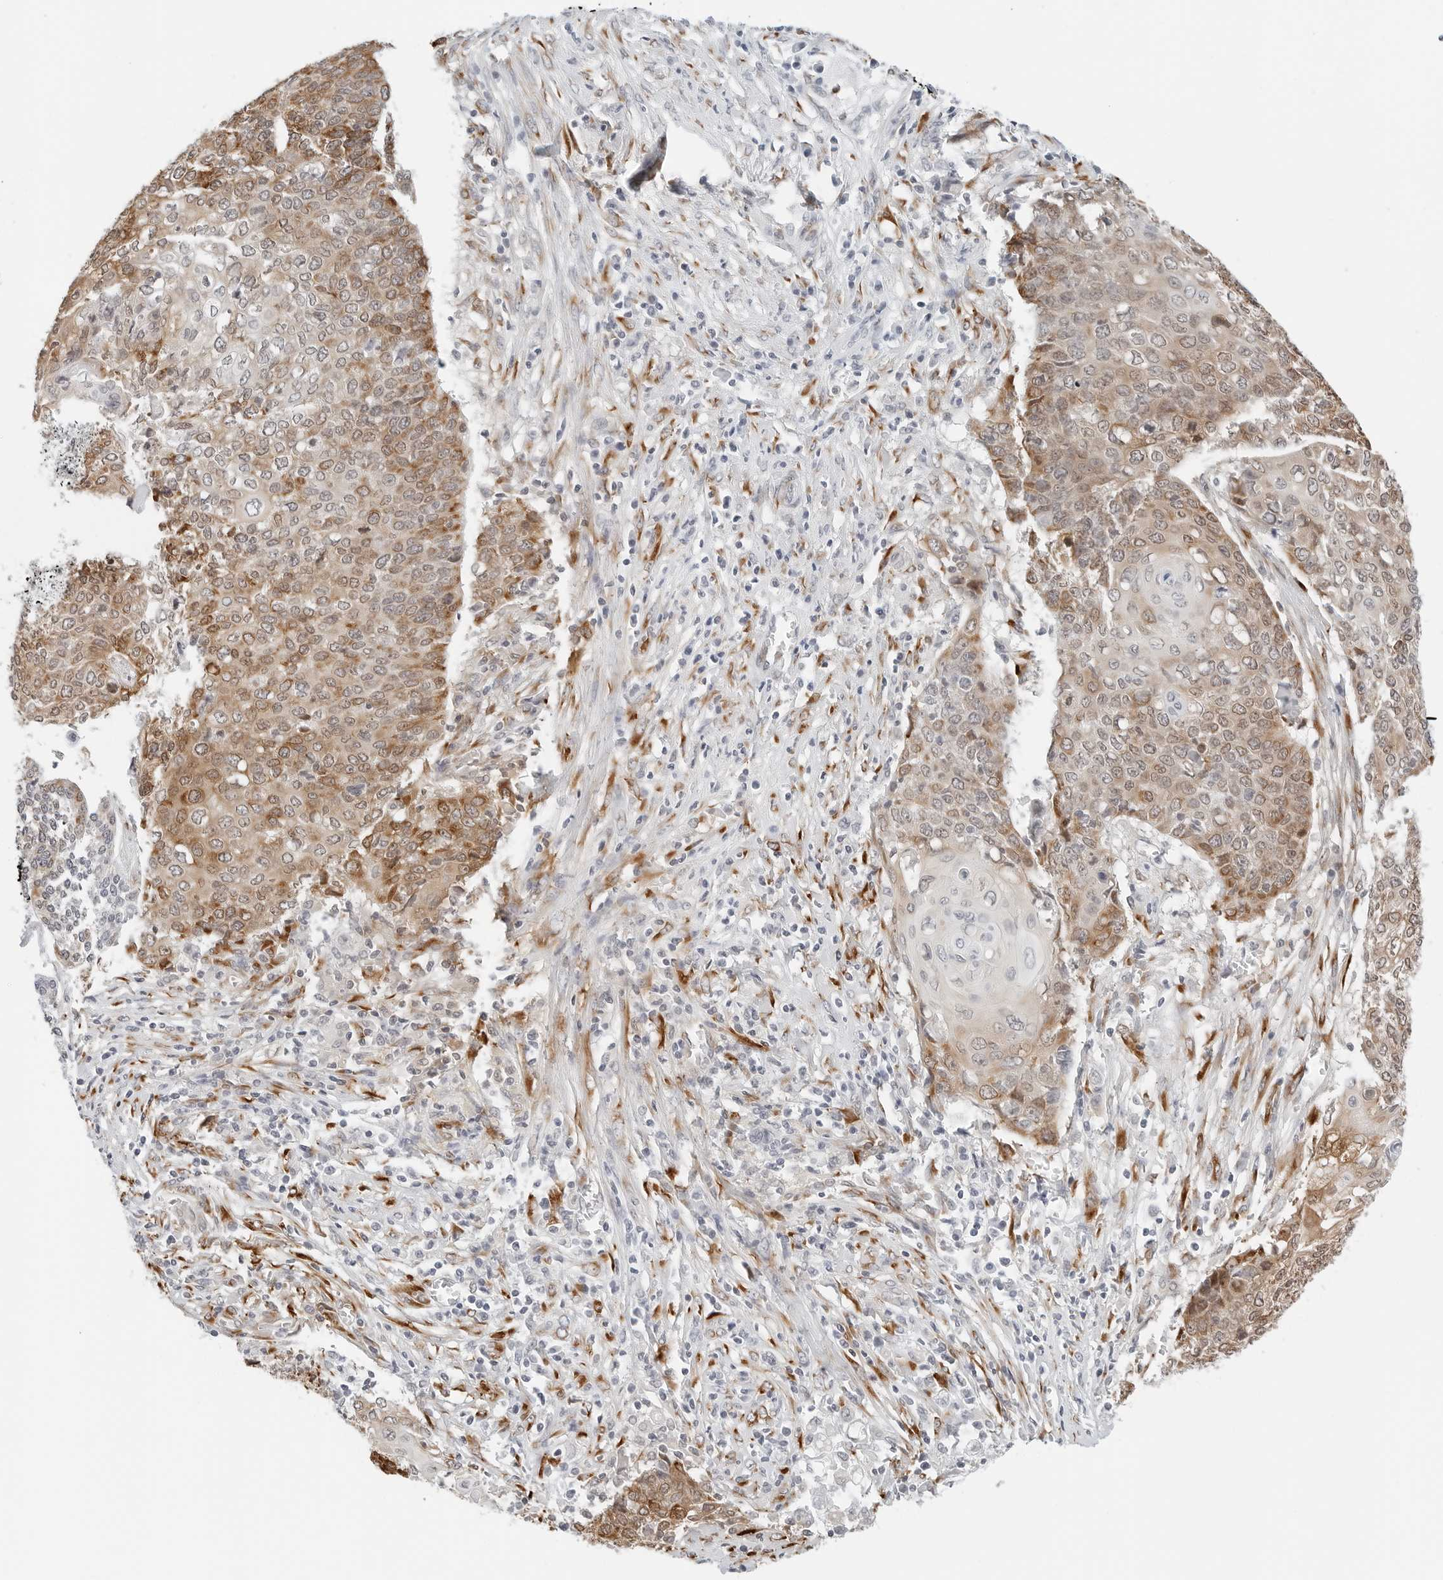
{"staining": {"intensity": "moderate", "quantity": ">75%", "location": "cytoplasmic/membranous"}, "tissue": "cervical cancer", "cell_type": "Tumor cells", "image_type": "cancer", "snomed": [{"axis": "morphology", "description": "Squamous cell carcinoma, NOS"}, {"axis": "topography", "description": "Cervix"}], "caption": "A brown stain highlights moderate cytoplasmic/membranous positivity of a protein in cervical squamous cell carcinoma tumor cells.", "gene": "P4HA2", "patient": {"sex": "female", "age": 39}}